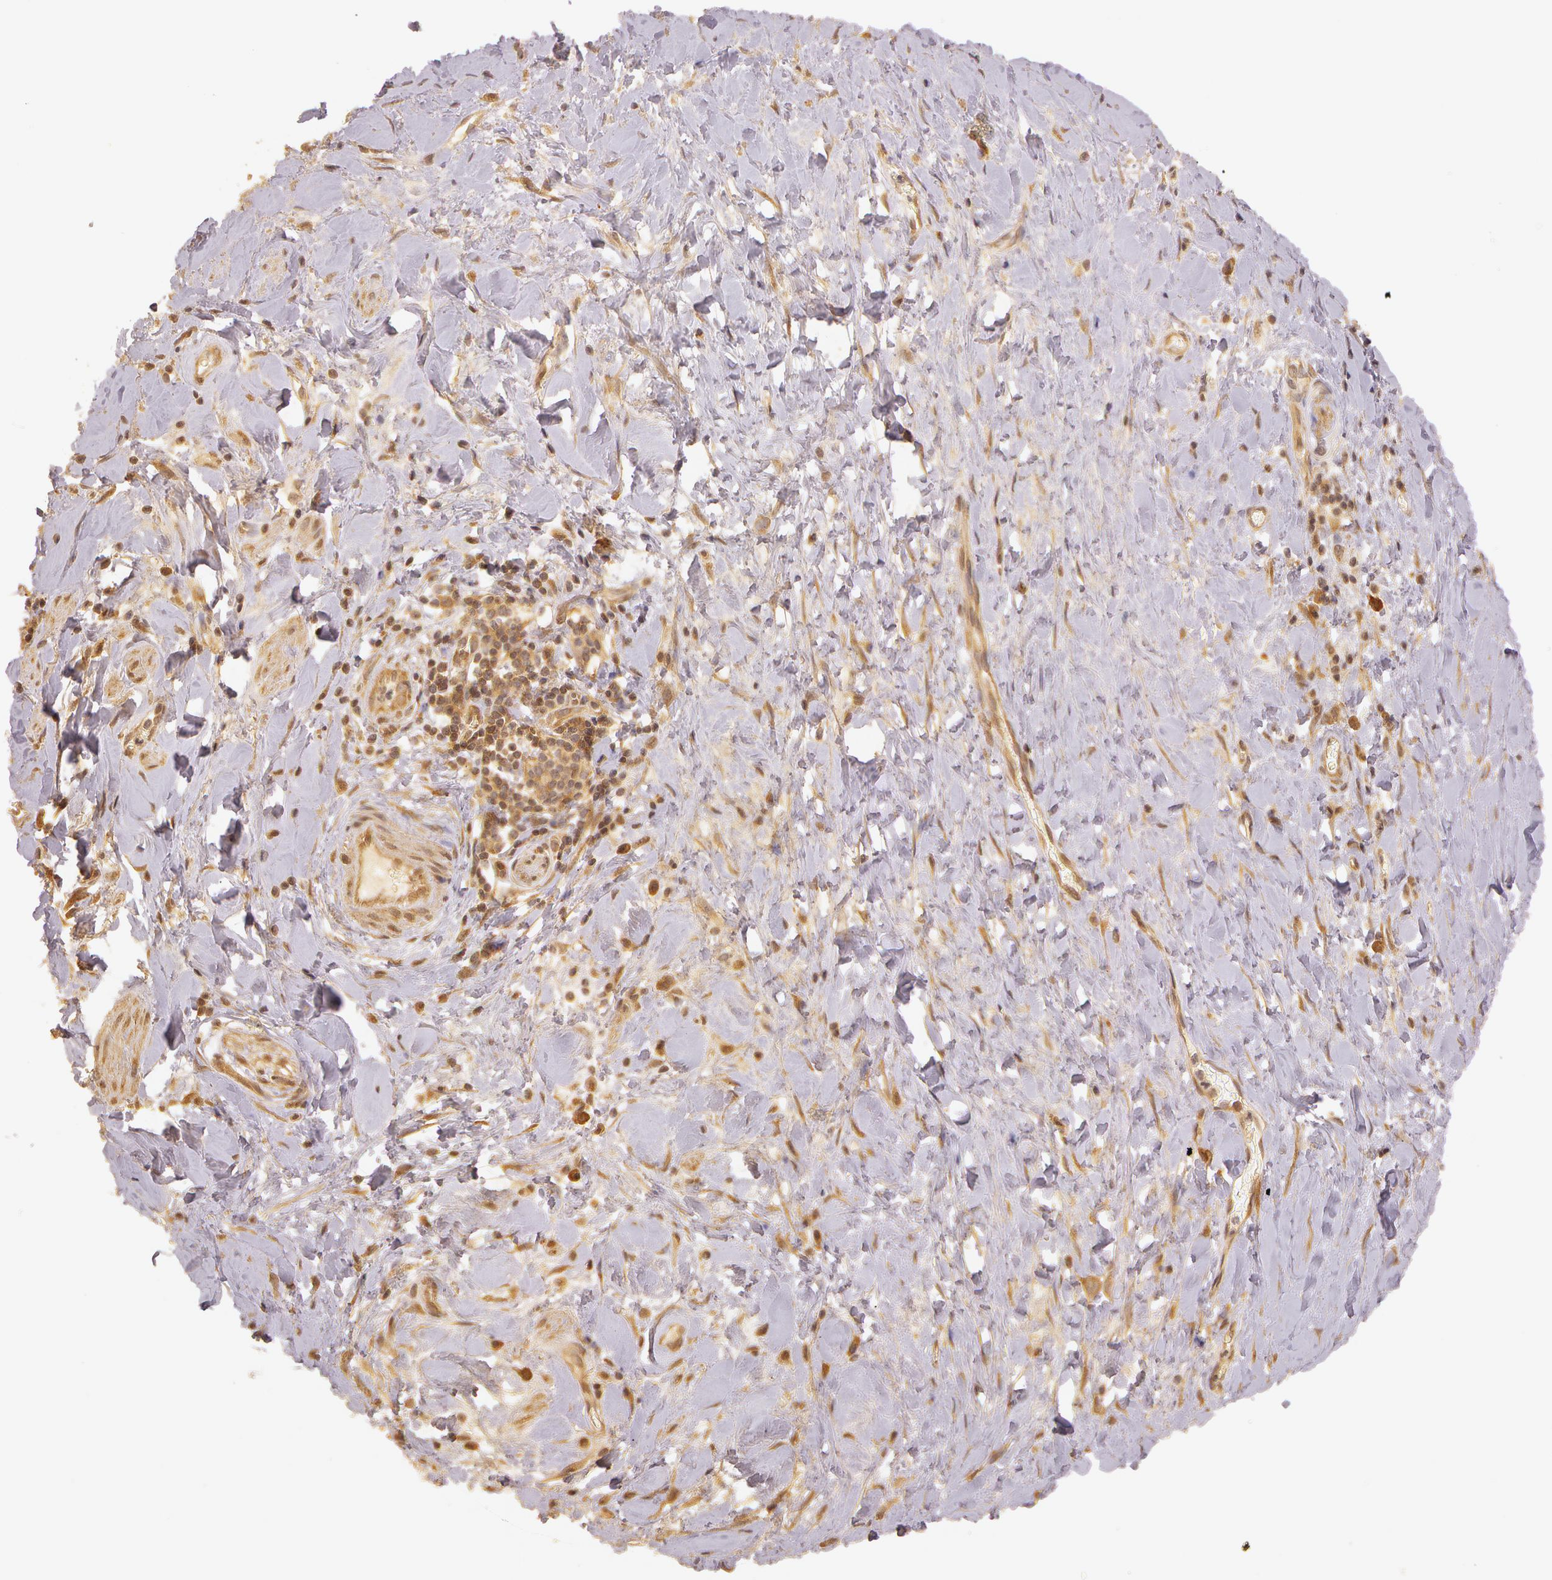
{"staining": {"intensity": "moderate", "quantity": ">75%", "location": "cytoplasmic/membranous"}, "tissue": "liver cancer", "cell_type": "Tumor cells", "image_type": "cancer", "snomed": [{"axis": "morphology", "description": "Cholangiocarcinoma"}, {"axis": "topography", "description": "Liver"}], "caption": "IHC (DAB) staining of human liver cancer demonstrates moderate cytoplasmic/membranous protein staining in about >75% of tumor cells. (DAB = brown stain, brightfield microscopy at high magnification).", "gene": "ASCC2", "patient": {"sex": "female", "age": 65}}